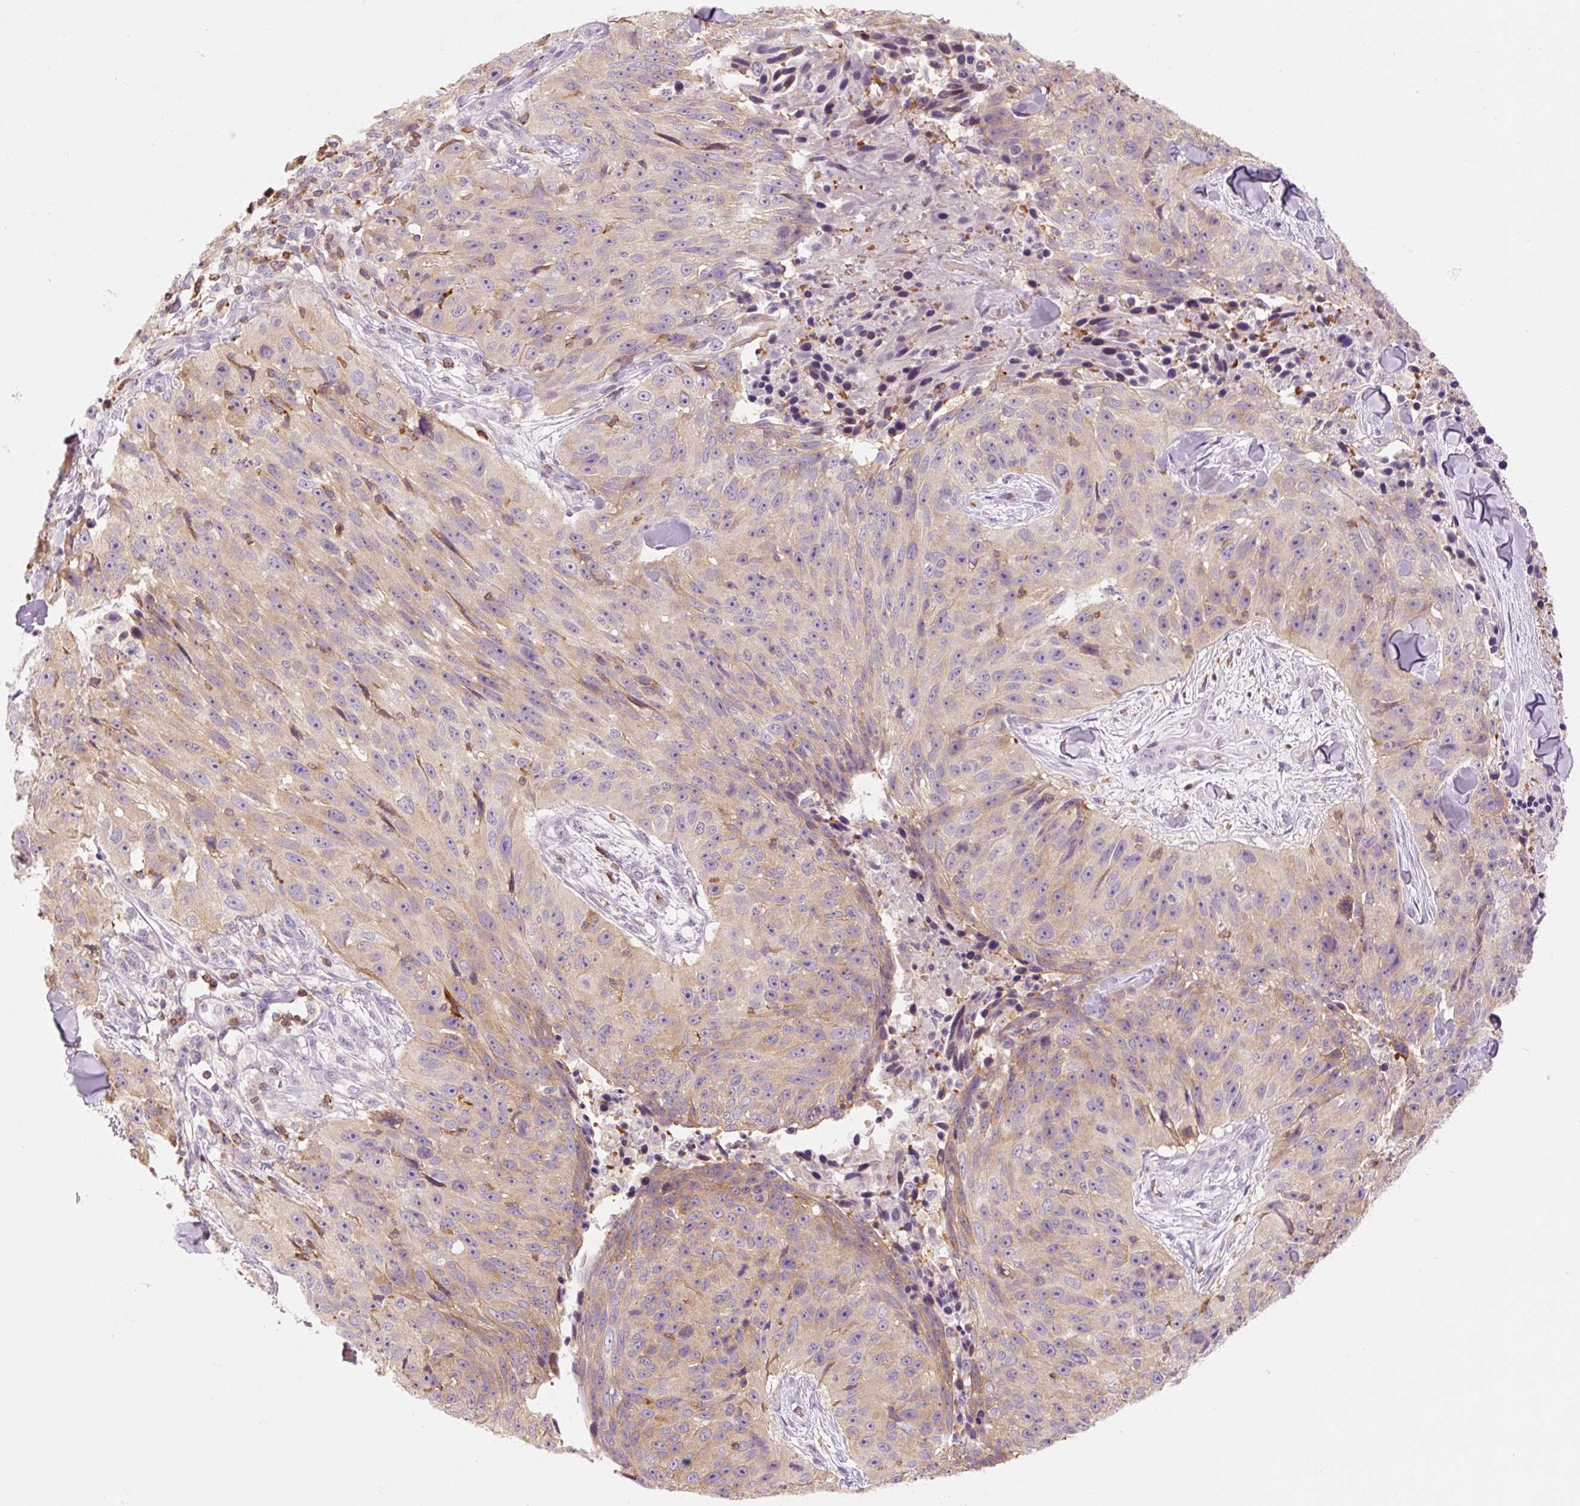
{"staining": {"intensity": "weak", "quantity": "25%-75%", "location": "cytoplasmic/membranous"}, "tissue": "skin cancer", "cell_type": "Tumor cells", "image_type": "cancer", "snomed": [{"axis": "morphology", "description": "Squamous cell carcinoma, NOS"}, {"axis": "topography", "description": "Skin"}], "caption": "Immunohistochemical staining of squamous cell carcinoma (skin) exhibits weak cytoplasmic/membranous protein expression in approximately 25%-75% of tumor cells.", "gene": "OR8K1", "patient": {"sex": "female", "age": 87}}